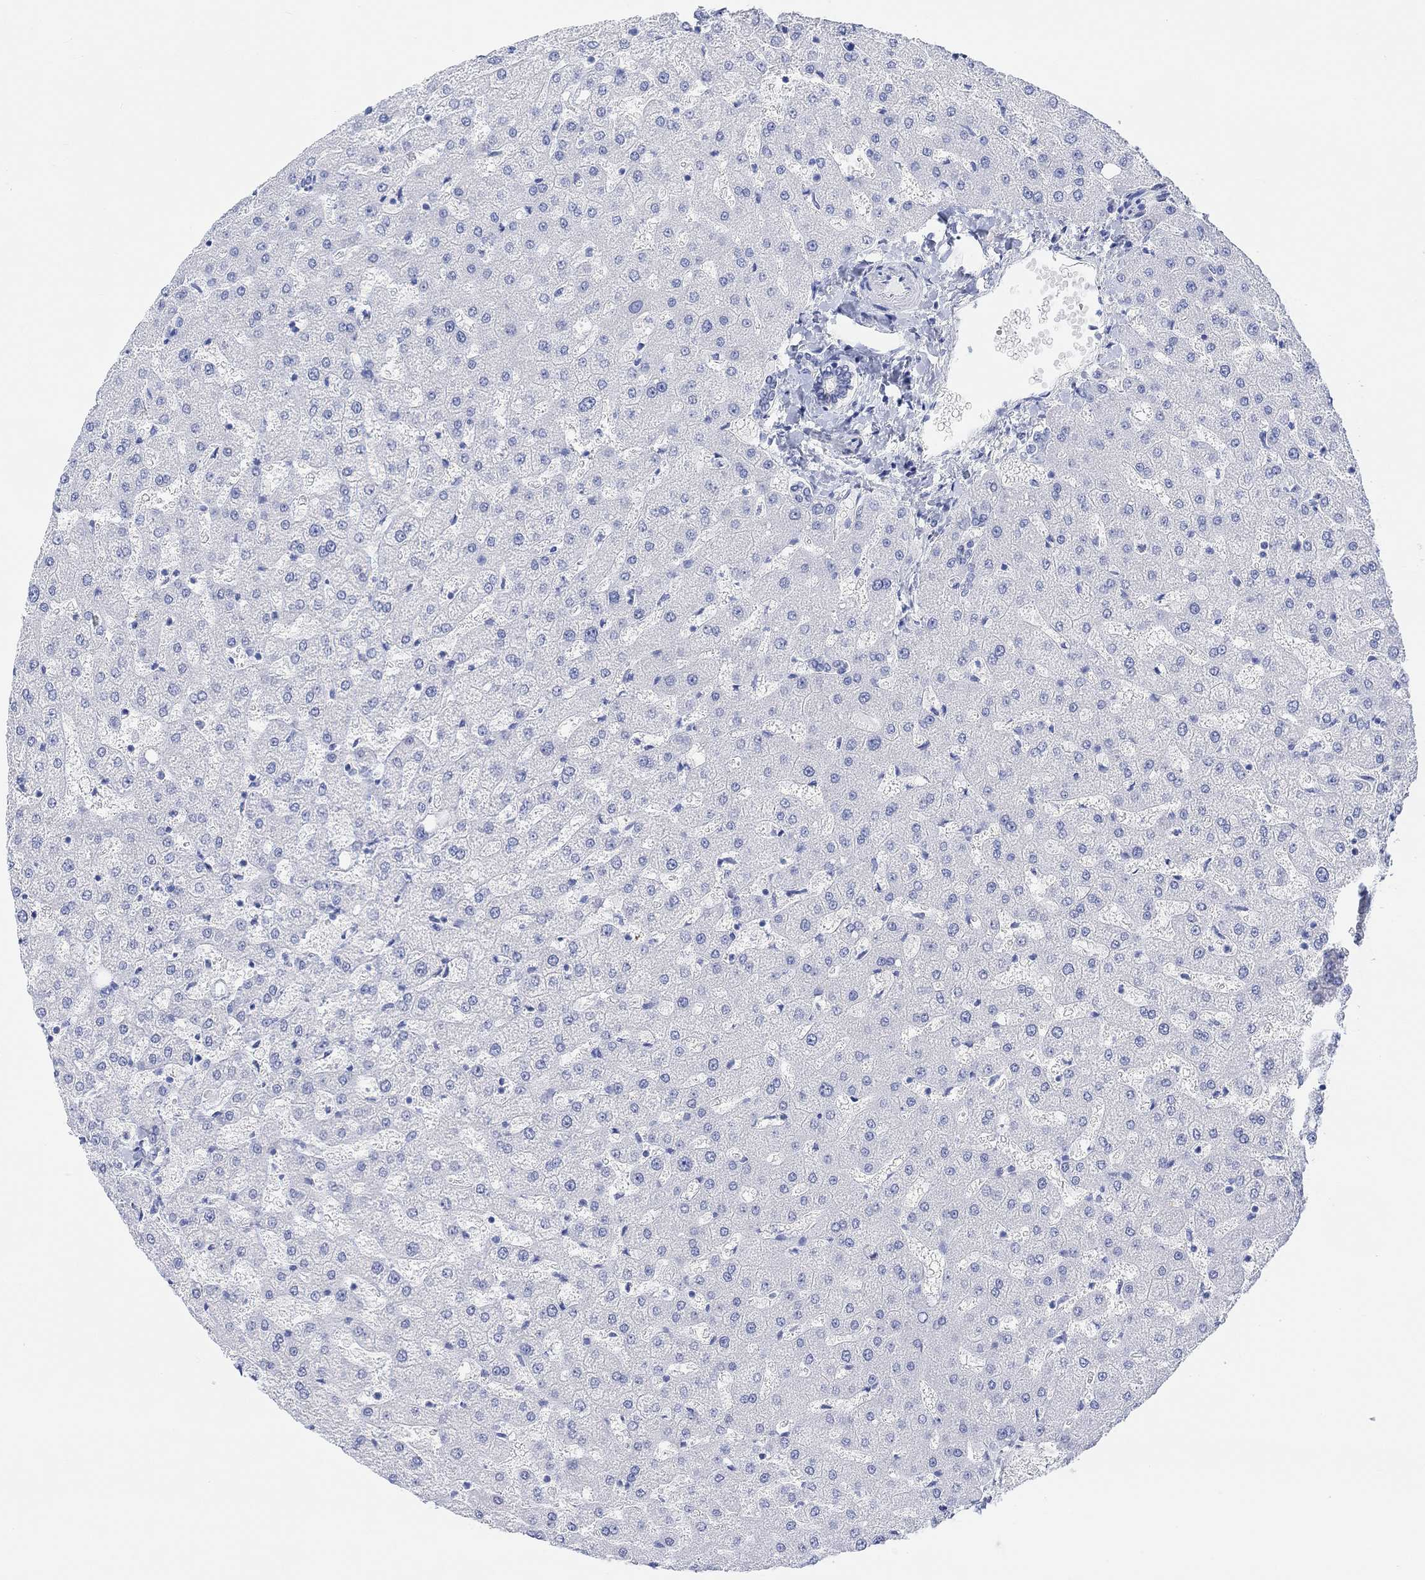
{"staining": {"intensity": "negative", "quantity": "none", "location": "none"}, "tissue": "liver", "cell_type": "Cholangiocytes", "image_type": "normal", "snomed": [{"axis": "morphology", "description": "Normal tissue, NOS"}, {"axis": "topography", "description": "Liver"}], "caption": "DAB immunohistochemical staining of benign human liver demonstrates no significant positivity in cholangiocytes.", "gene": "TPPP3", "patient": {"sex": "female", "age": 50}}